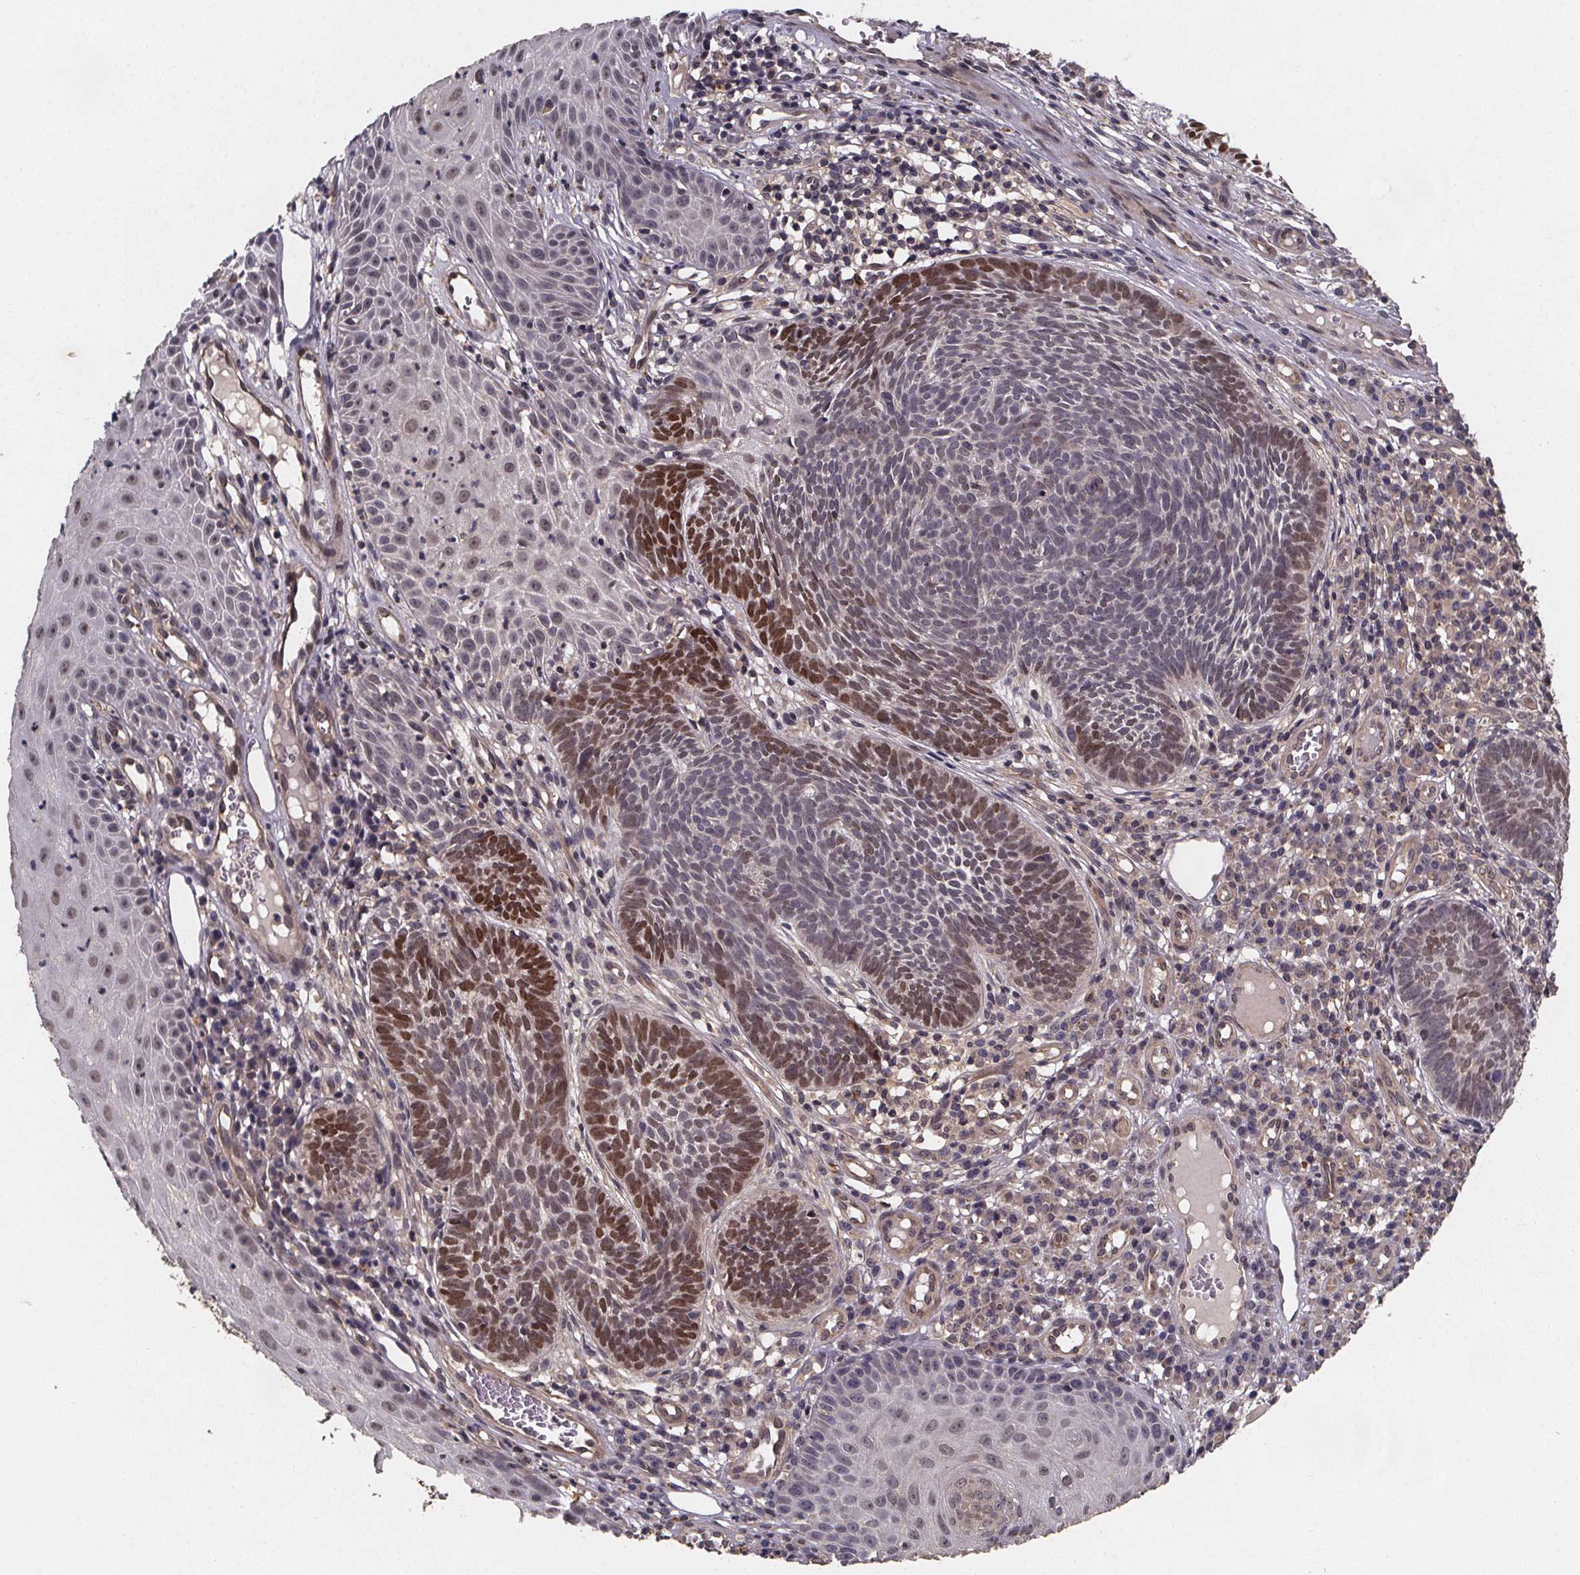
{"staining": {"intensity": "moderate", "quantity": "<25%", "location": "nuclear"}, "tissue": "skin cancer", "cell_type": "Tumor cells", "image_type": "cancer", "snomed": [{"axis": "morphology", "description": "Basal cell carcinoma"}, {"axis": "topography", "description": "Skin"}], "caption": "Protein expression analysis of human skin cancer reveals moderate nuclear staining in approximately <25% of tumor cells.", "gene": "PIERCE2", "patient": {"sex": "male", "age": 59}}